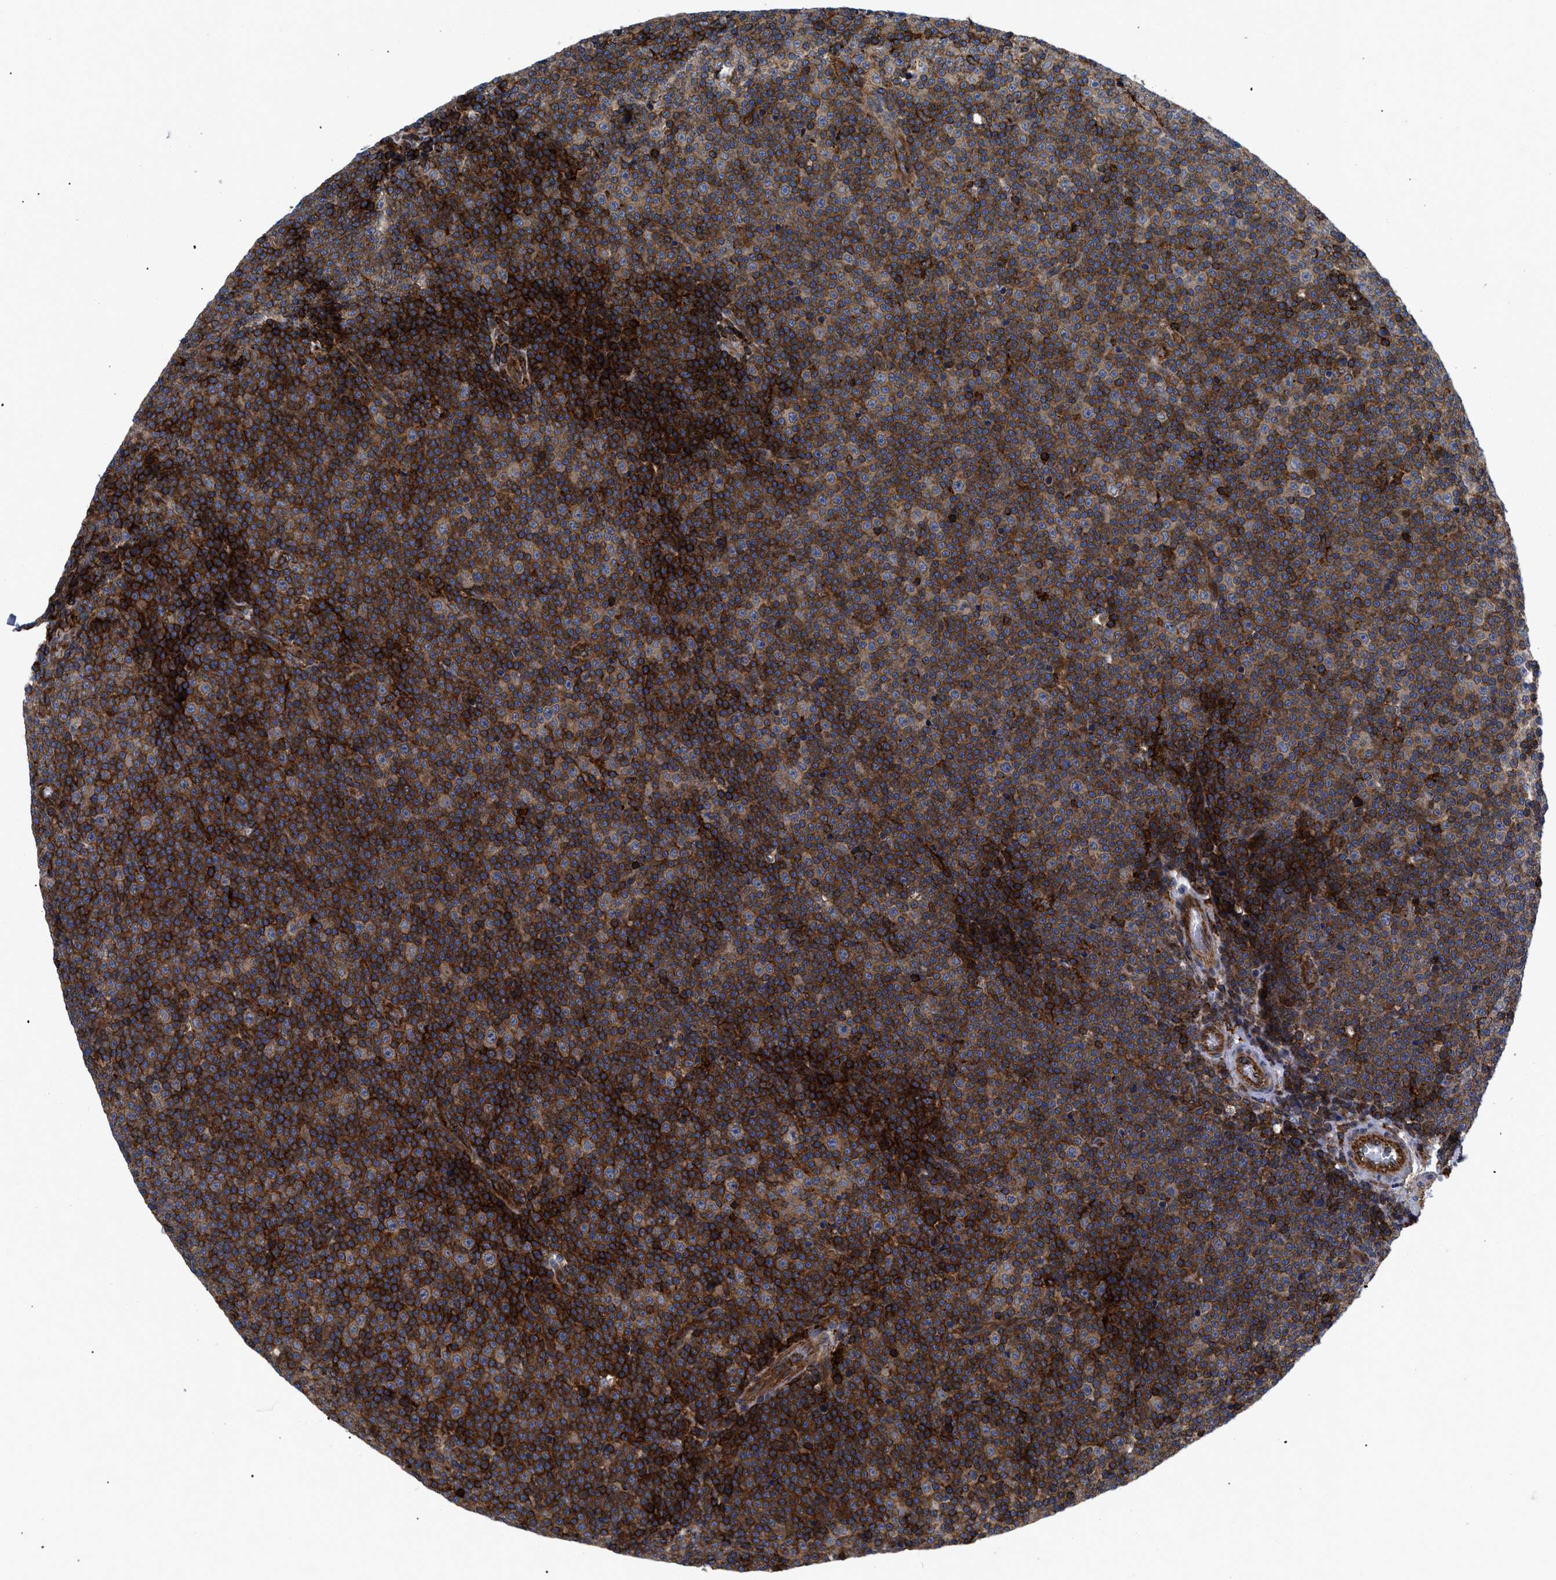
{"staining": {"intensity": "moderate", "quantity": ">75%", "location": "cytoplasmic/membranous"}, "tissue": "lymphoma", "cell_type": "Tumor cells", "image_type": "cancer", "snomed": [{"axis": "morphology", "description": "Malignant lymphoma, non-Hodgkin's type, Low grade"}, {"axis": "topography", "description": "Lymph node"}], "caption": "Protein staining by immunohistochemistry demonstrates moderate cytoplasmic/membranous staining in approximately >75% of tumor cells in lymphoma.", "gene": "SPAST", "patient": {"sex": "female", "age": 67}}